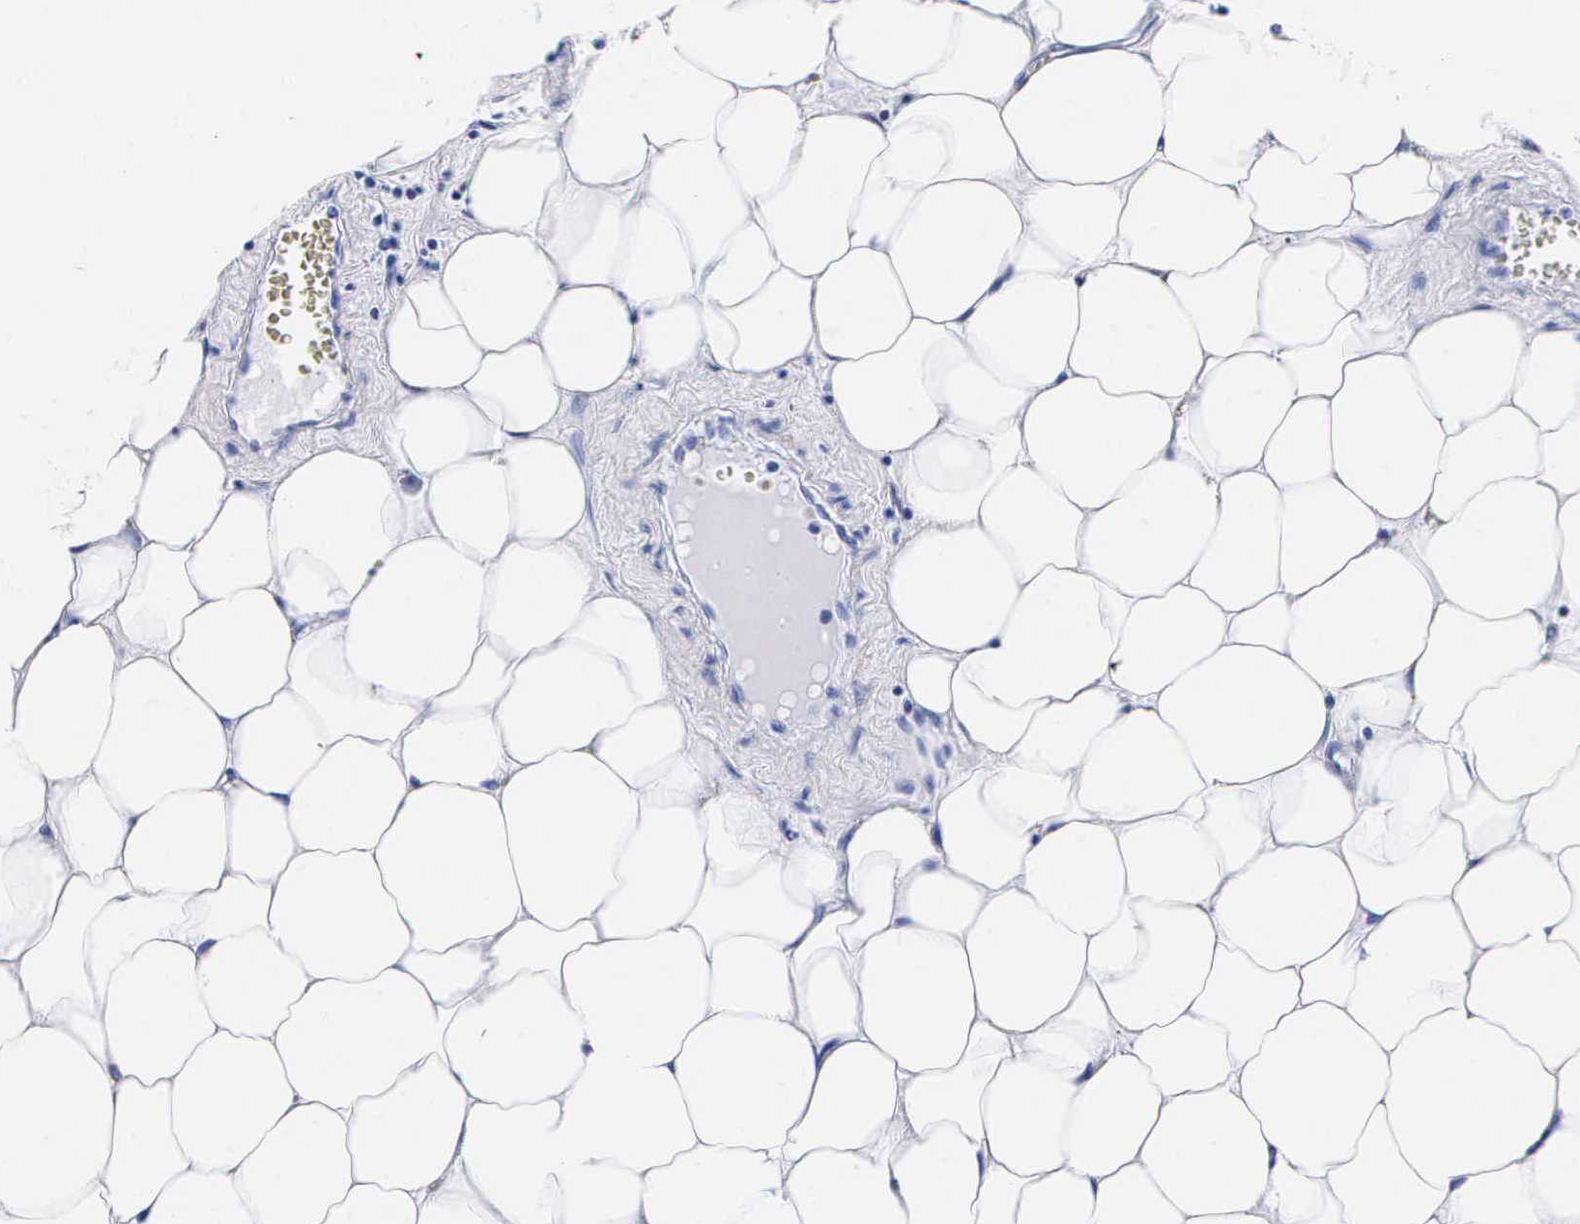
{"staining": {"intensity": "negative", "quantity": "none", "location": "none"}, "tissue": "breast cancer", "cell_type": "Tumor cells", "image_type": "cancer", "snomed": [{"axis": "morphology", "description": "Duct carcinoma"}, {"axis": "topography", "description": "Breast"}], "caption": "There is no significant positivity in tumor cells of breast intraductal carcinoma. (IHC, brightfield microscopy, high magnification).", "gene": "ENO2", "patient": {"sex": "female", "age": 68}}